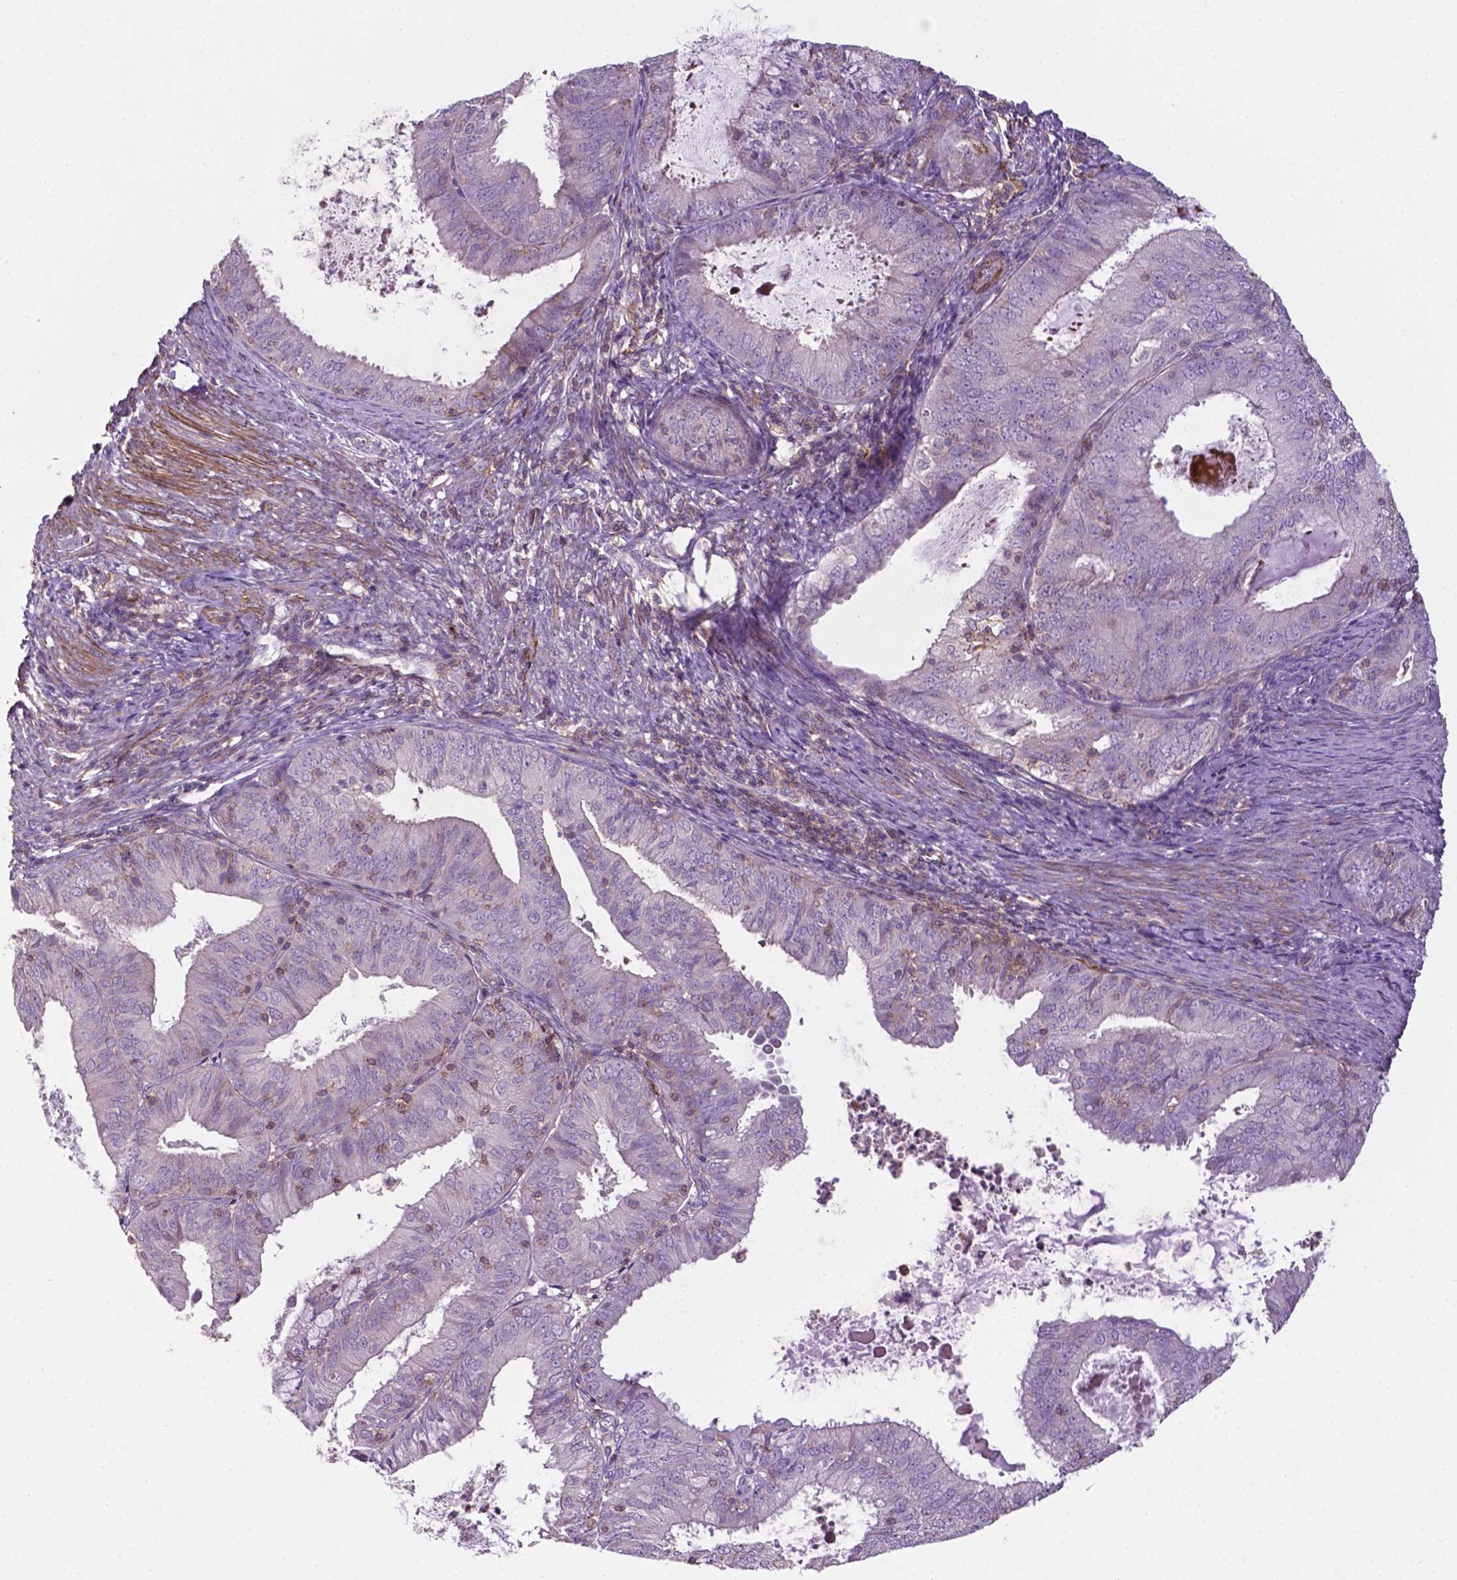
{"staining": {"intensity": "negative", "quantity": "none", "location": "none"}, "tissue": "endometrial cancer", "cell_type": "Tumor cells", "image_type": "cancer", "snomed": [{"axis": "morphology", "description": "Adenocarcinoma, NOS"}, {"axis": "topography", "description": "Endometrium"}], "caption": "Tumor cells show no significant protein staining in endometrial cancer.", "gene": "BMP4", "patient": {"sex": "female", "age": 57}}